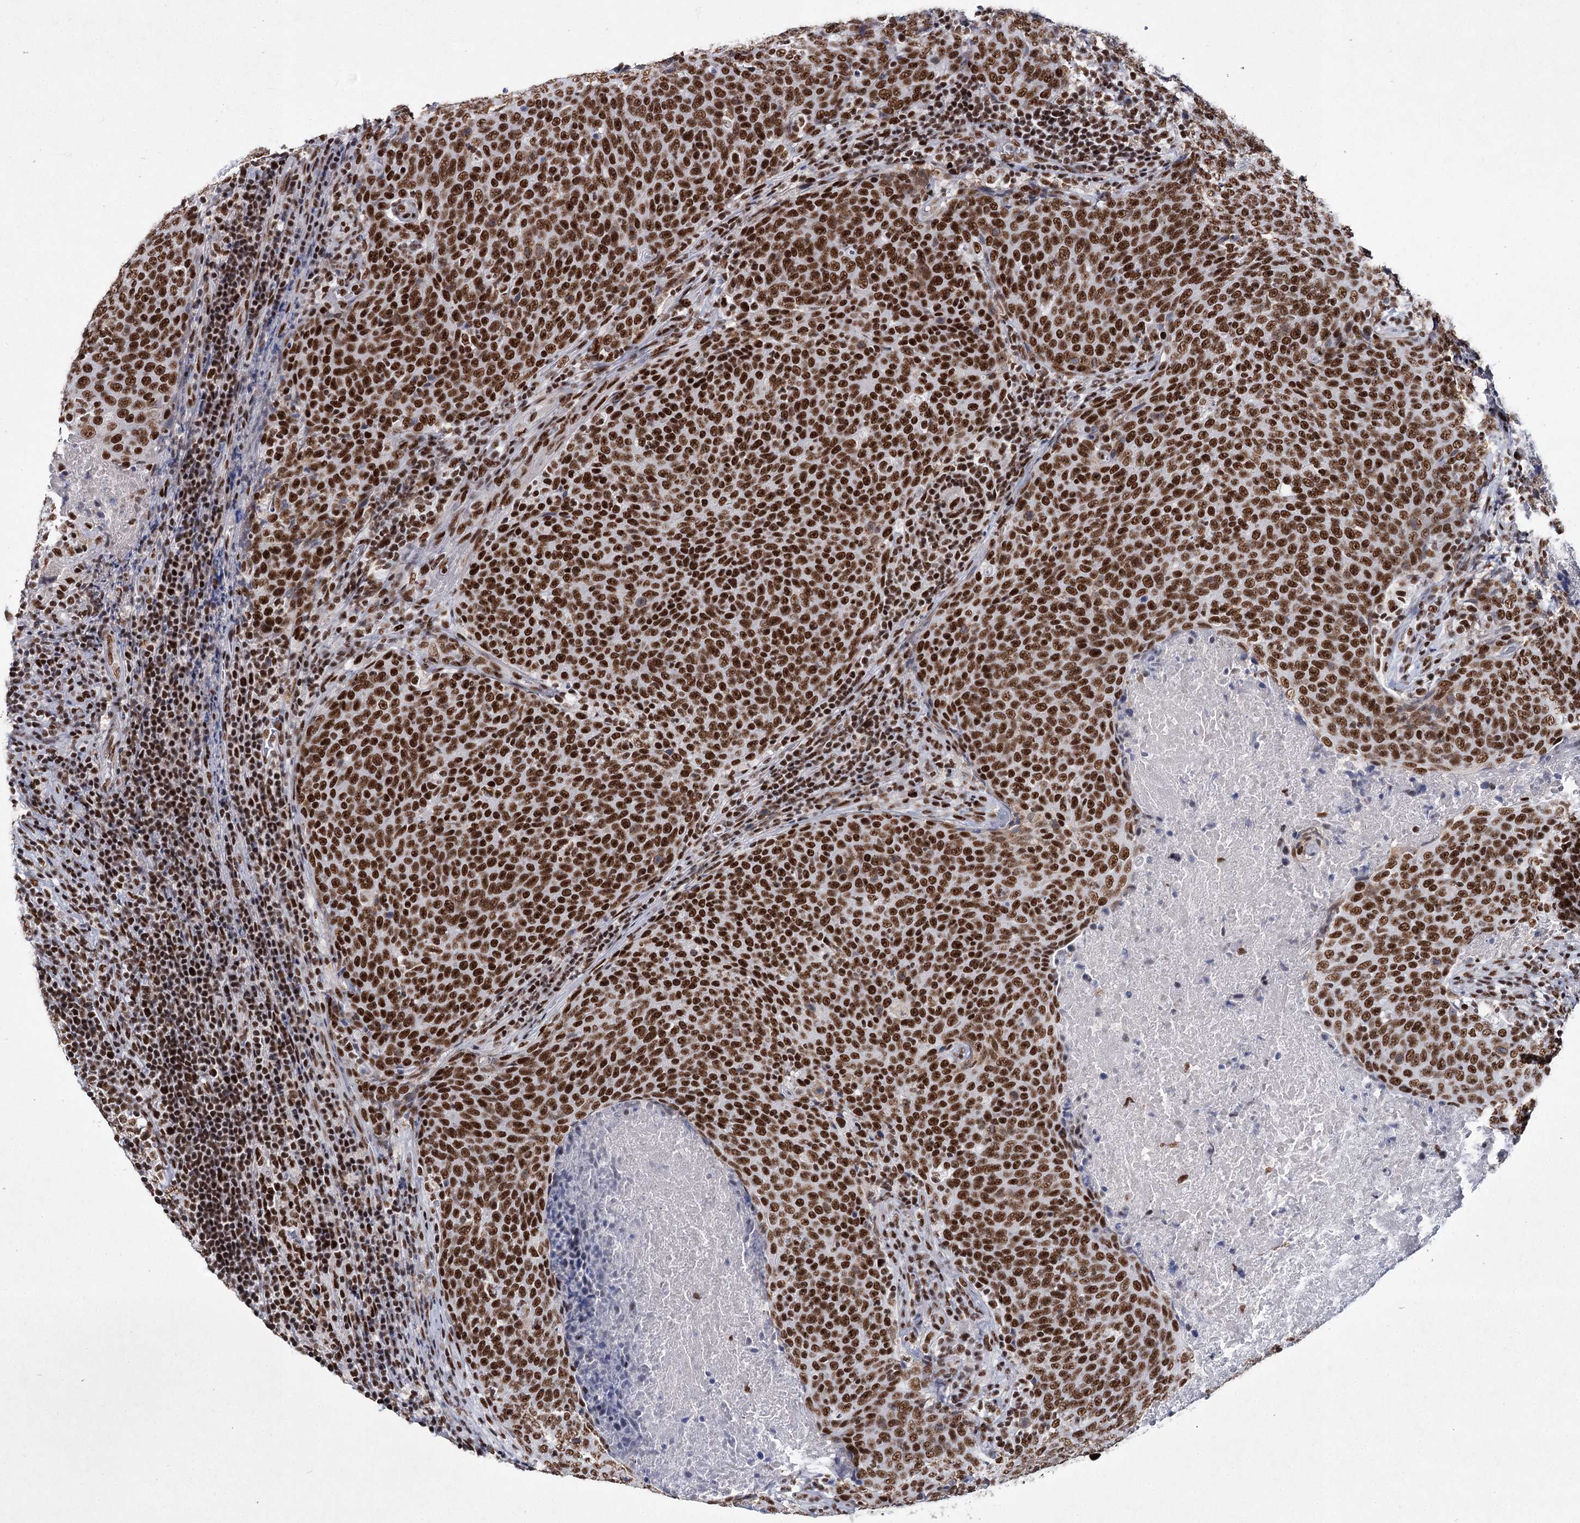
{"staining": {"intensity": "strong", "quantity": ">75%", "location": "nuclear"}, "tissue": "head and neck cancer", "cell_type": "Tumor cells", "image_type": "cancer", "snomed": [{"axis": "morphology", "description": "Squamous cell carcinoma, NOS"}, {"axis": "morphology", "description": "Squamous cell carcinoma, metastatic, NOS"}, {"axis": "topography", "description": "Lymph node"}, {"axis": "topography", "description": "Head-Neck"}], "caption": "A photomicrograph of squamous cell carcinoma (head and neck) stained for a protein shows strong nuclear brown staining in tumor cells.", "gene": "SCAF8", "patient": {"sex": "male", "age": 62}}